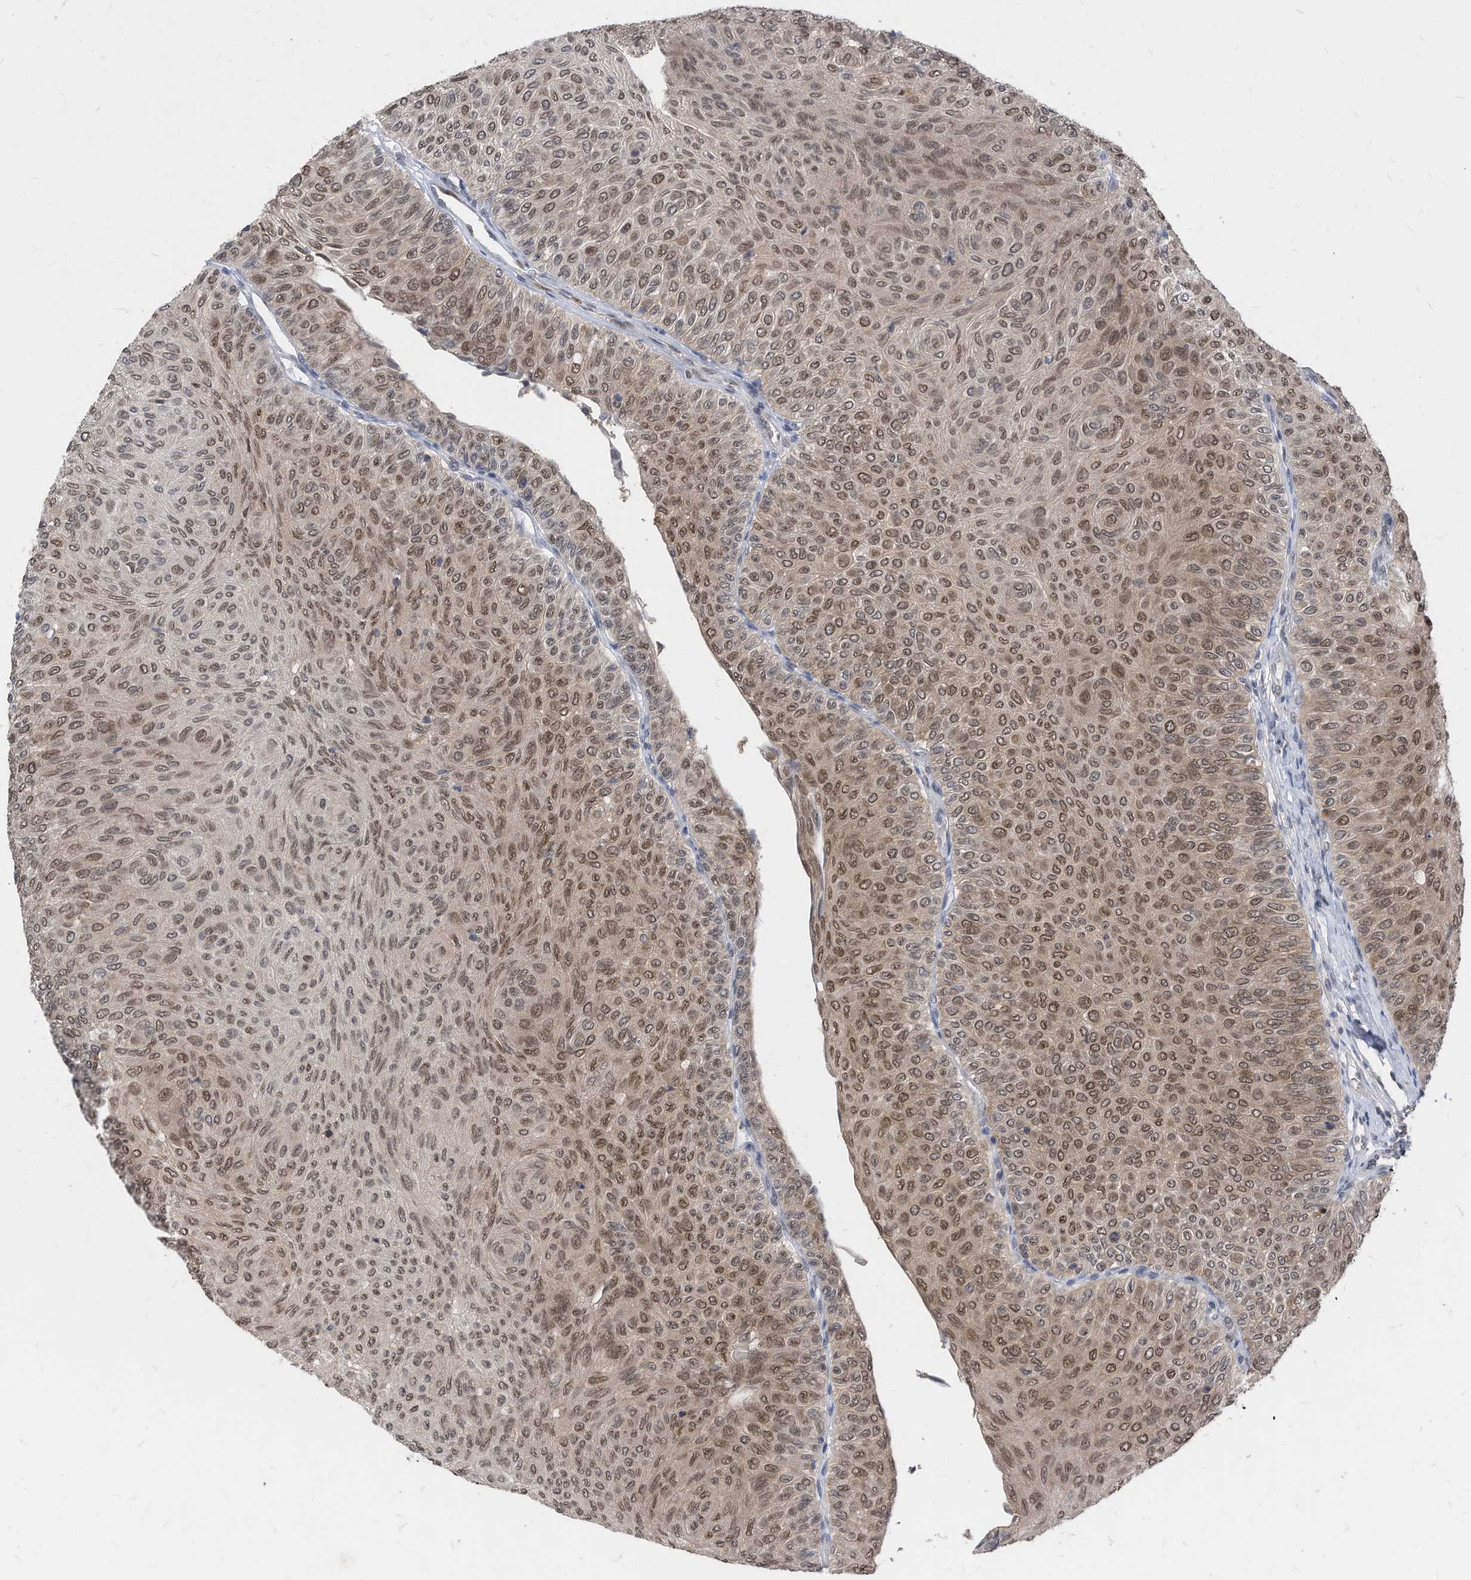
{"staining": {"intensity": "moderate", "quantity": ">75%", "location": "cytoplasmic/membranous,nuclear"}, "tissue": "urothelial cancer", "cell_type": "Tumor cells", "image_type": "cancer", "snomed": [{"axis": "morphology", "description": "Urothelial carcinoma, Low grade"}, {"axis": "topography", "description": "Urinary bladder"}], "caption": "IHC of human urothelial cancer shows medium levels of moderate cytoplasmic/membranous and nuclear expression in approximately >75% of tumor cells.", "gene": "KPNB1", "patient": {"sex": "male", "age": 78}}